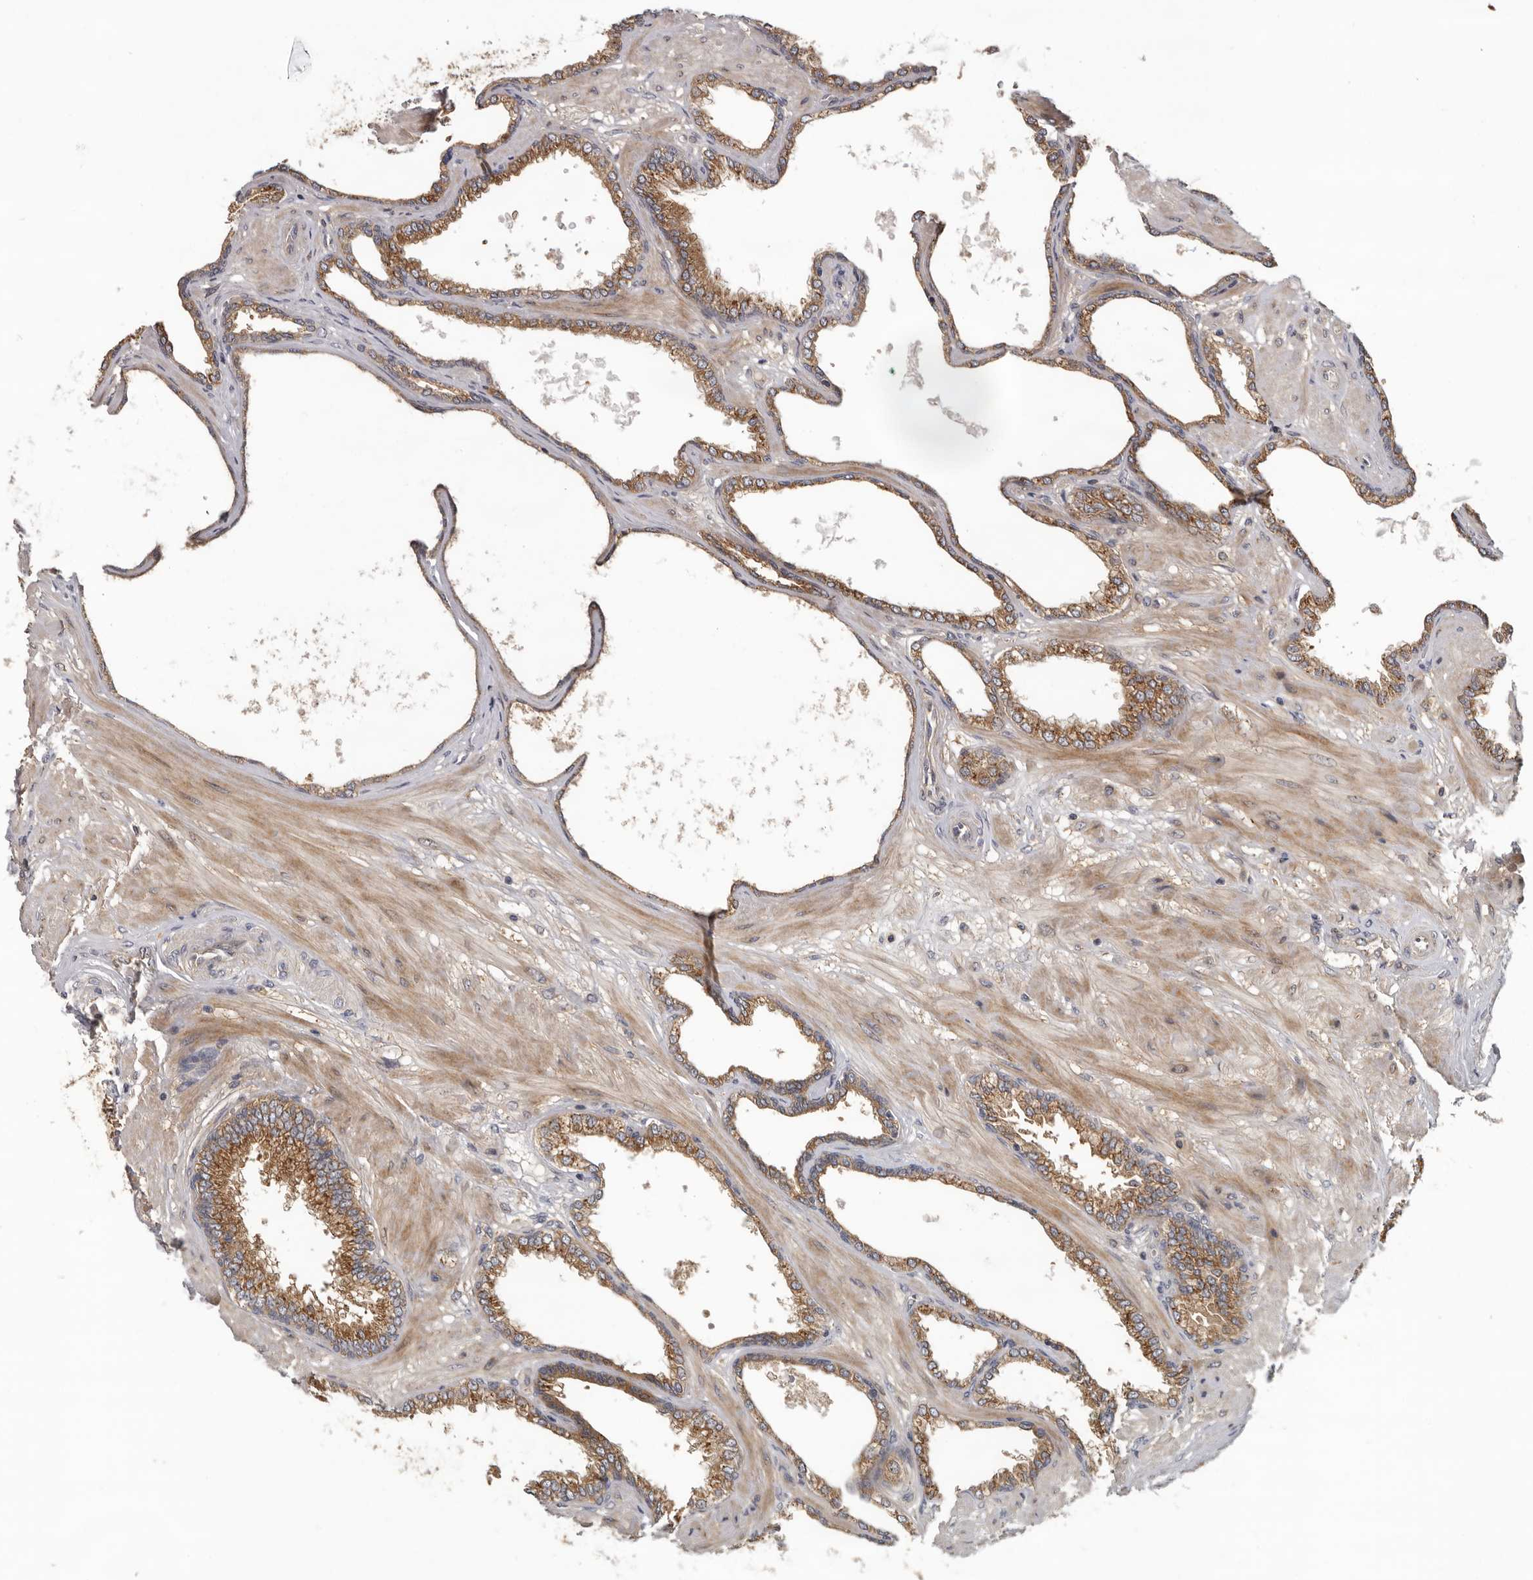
{"staining": {"intensity": "moderate", "quantity": ">75%", "location": "cytoplasmic/membranous,nuclear"}, "tissue": "prostate cancer", "cell_type": "Tumor cells", "image_type": "cancer", "snomed": [{"axis": "morphology", "description": "Adenocarcinoma, Low grade"}, {"axis": "topography", "description": "Prostate"}], "caption": "Immunohistochemistry photomicrograph of neoplastic tissue: adenocarcinoma (low-grade) (prostate) stained using immunohistochemistry demonstrates medium levels of moderate protein expression localized specifically in the cytoplasmic/membranous and nuclear of tumor cells, appearing as a cytoplasmic/membranous and nuclear brown color.", "gene": "HINT3", "patient": {"sex": "male", "age": 60}}